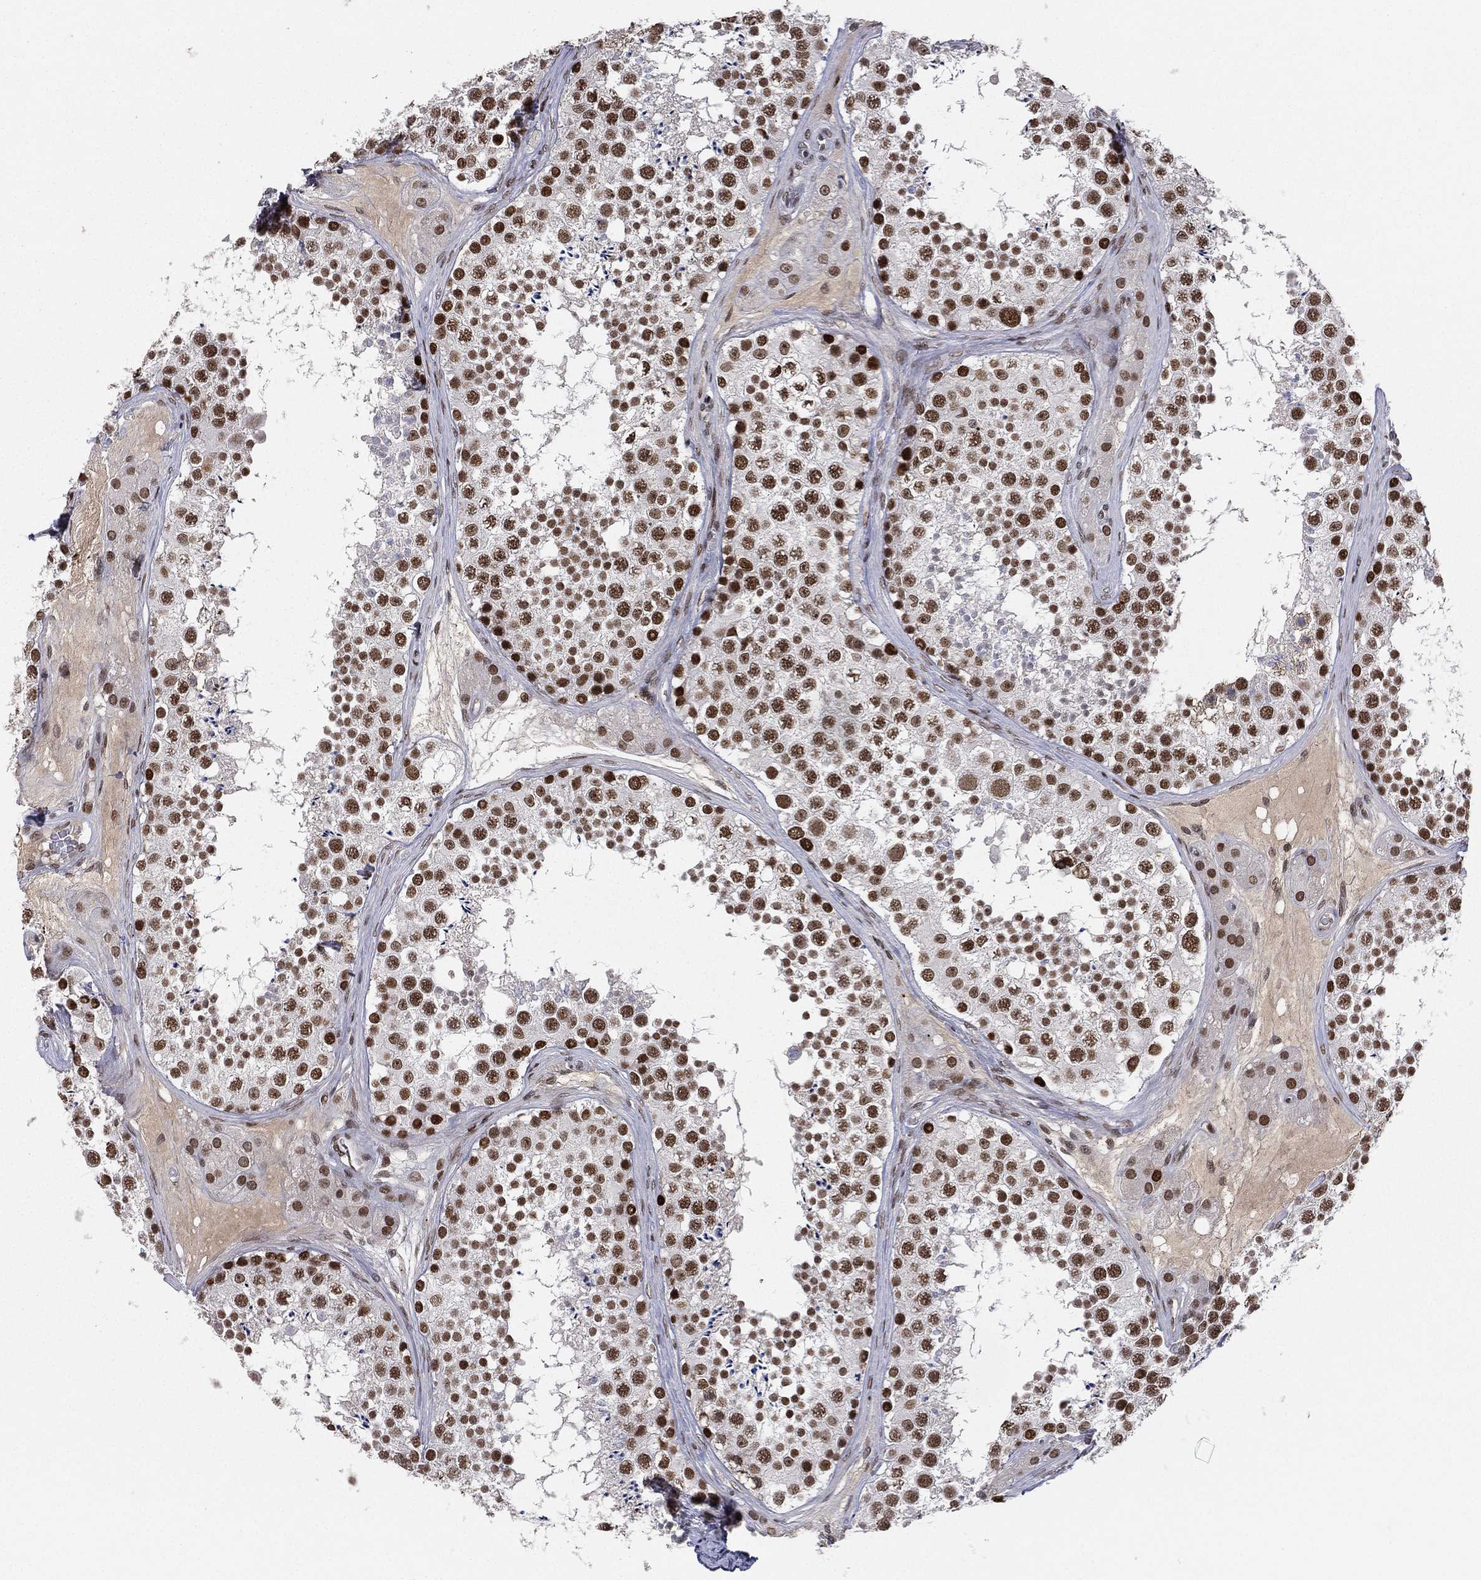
{"staining": {"intensity": "strong", "quantity": ">75%", "location": "nuclear"}, "tissue": "testis", "cell_type": "Cells in seminiferous ducts", "image_type": "normal", "snomed": [{"axis": "morphology", "description": "Normal tissue, NOS"}, {"axis": "topography", "description": "Testis"}], "caption": "Immunohistochemical staining of benign testis reveals strong nuclear protein staining in approximately >75% of cells in seminiferous ducts. The staining was performed using DAB, with brown indicating positive protein expression. Nuclei are stained blue with hematoxylin.", "gene": "RTF1", "patient": {"sex": "male", "age": 41}}